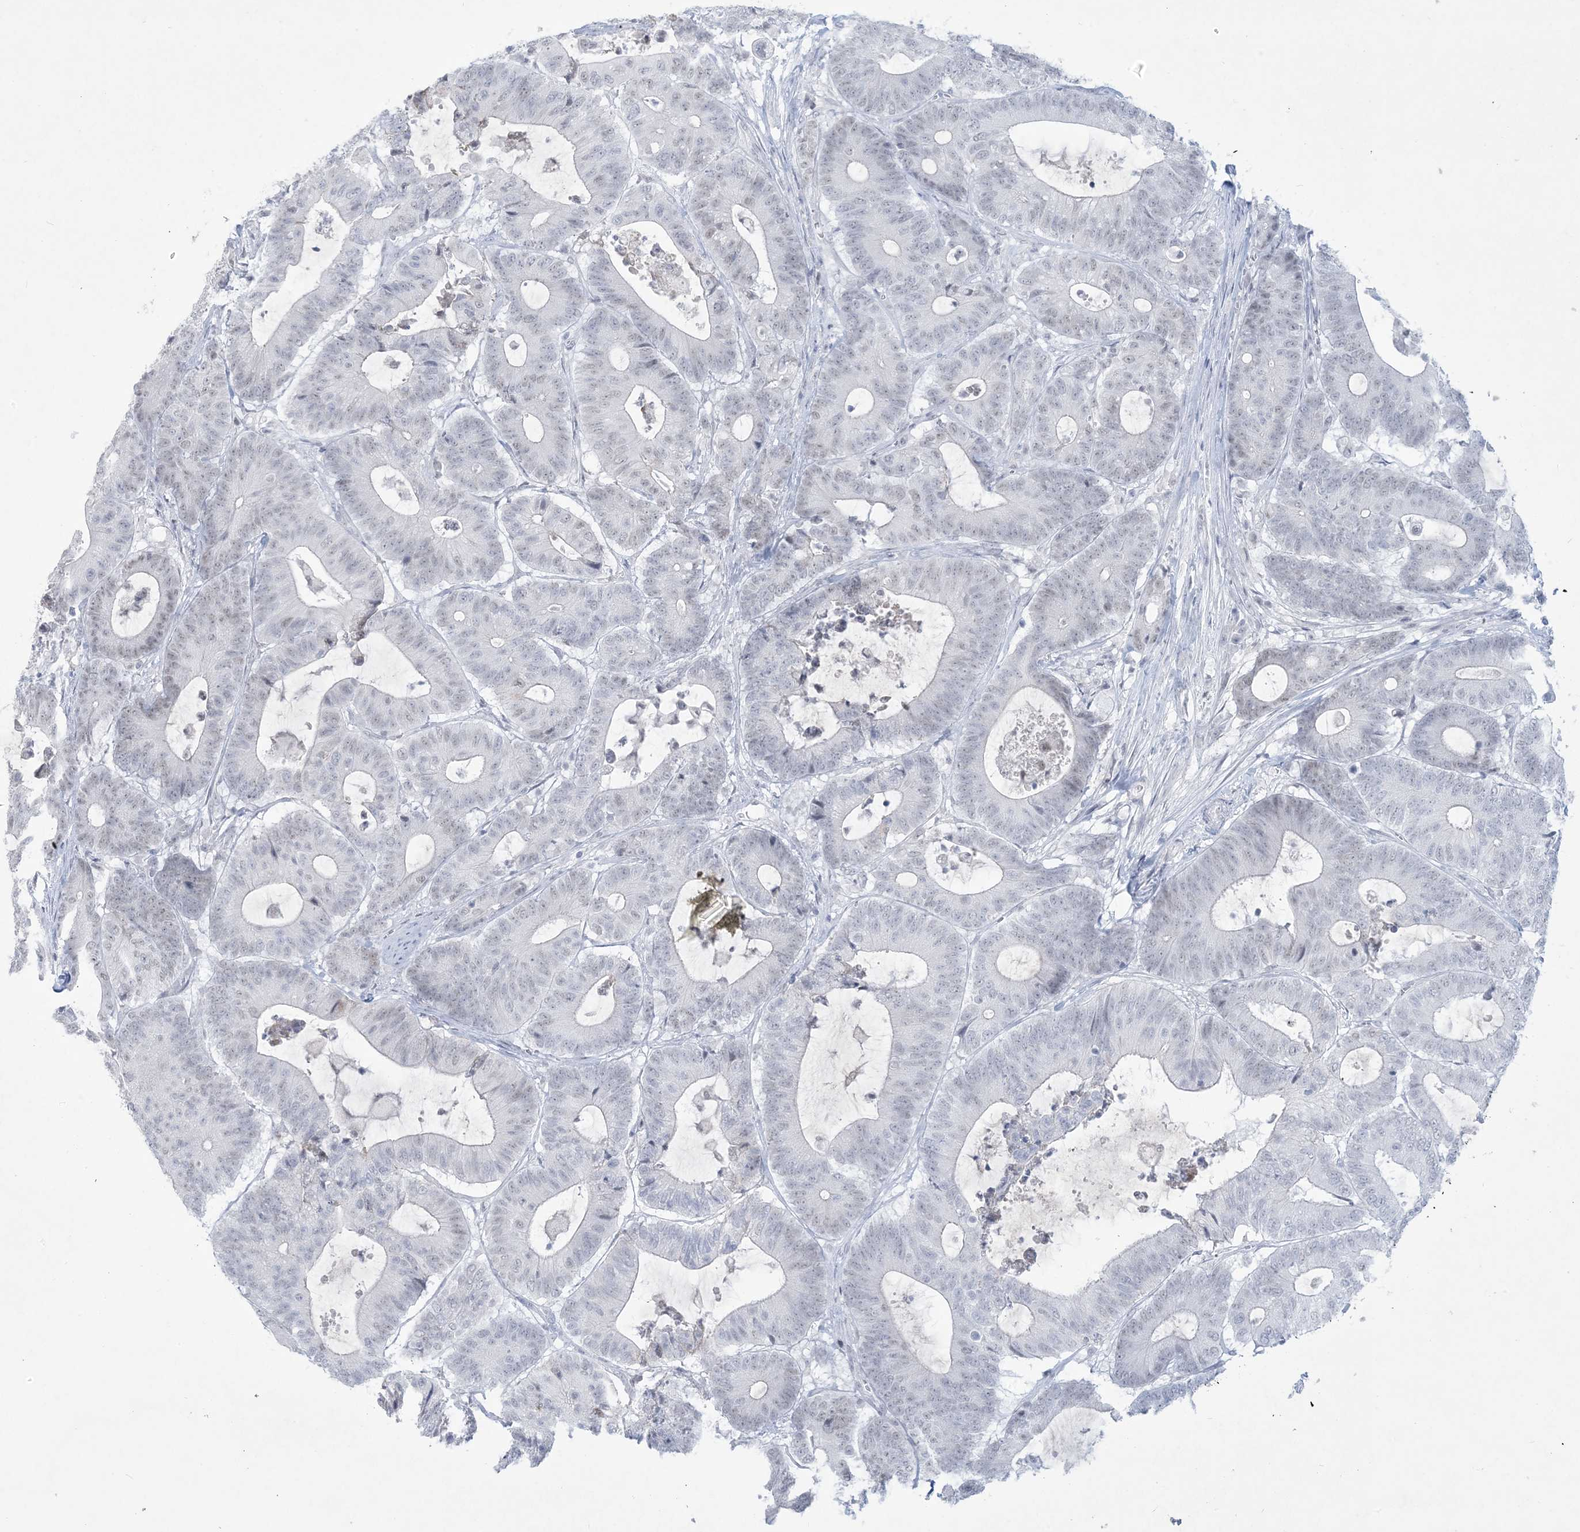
{"staining": {"intensity": "negative", "quantity": "none", "location": "none"}, "tissue": "colorectal cancer", "cell_type": "Tumor cells", "image_type": "cancer", "snomed": [{"axis": "morphology", "description": "Adenocarcinoma, NOS"}, {"axis": "topography", "description": "Colon"}], "caption": "An image of colorectal adenocarcinoma stained for a protein demonstrates no brown staining in tumor cells. Nuclei are stained in blue.", "gene": "HOMEZ", "patient": {"sex": "female", "age": 84}}